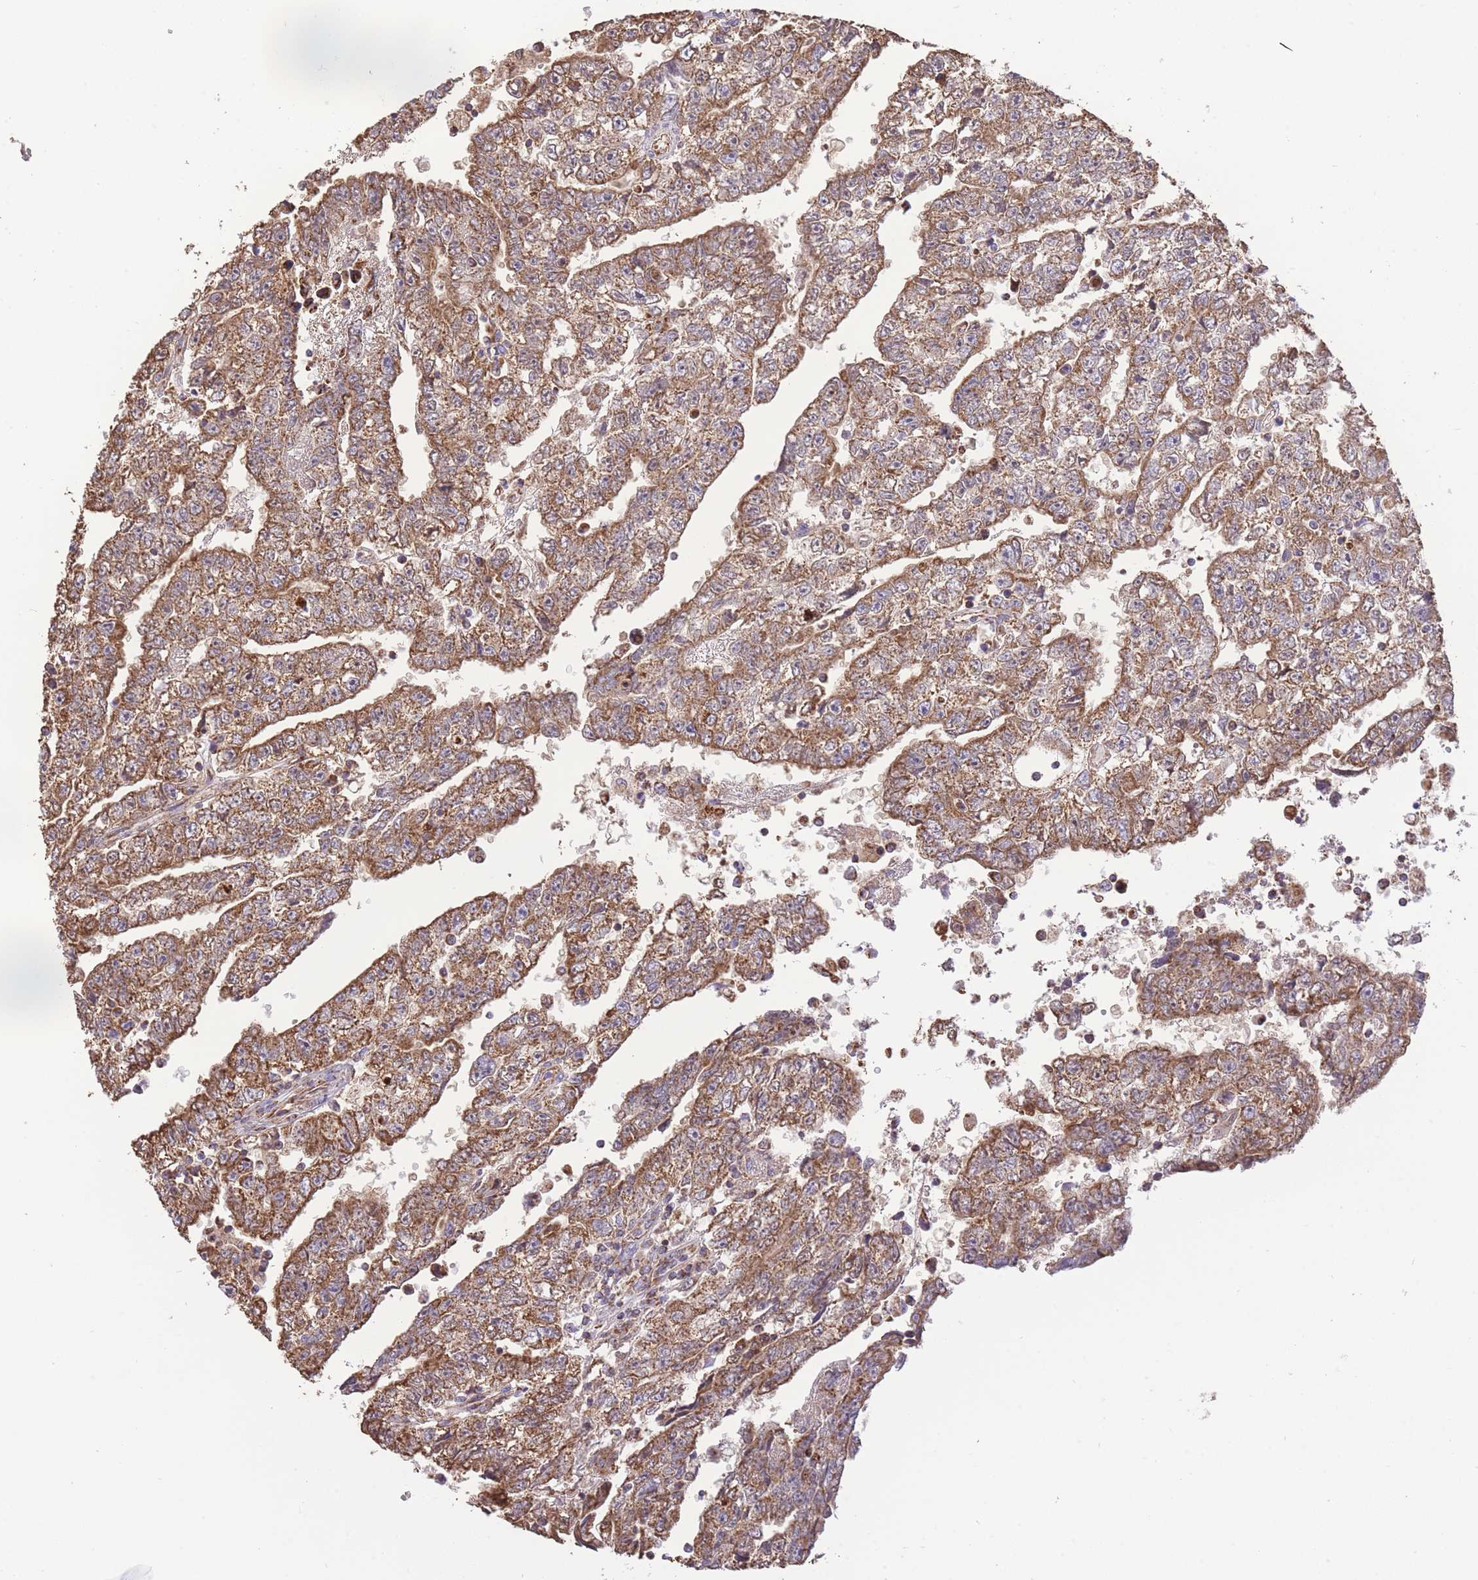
{"staining": {"intensity": "strong", "quantity": ">75%", "location": "cytoplasmic/membranous"}, "tissue": "testis cancer", "cell_type": "Tumor cells", "image_type": "cancer", "snomed": [{"axis": "morphology", "description": "Carcinoma, Embryonal, NOS"}, {"axis": "topography", "description": "Testis"}], "caption": "DAB immunohistochemical staining of human testis embryonal carcinoma displays strong cytoplasmic/membranous protein positivity in approximately >75% of tumor cells. Using DAB (brown) and hematoxylin (blue) stains, captured at high magnification using brightfield microscopy.", "gene": "PREP", "patient": {"sex": "male", "age": 25}}